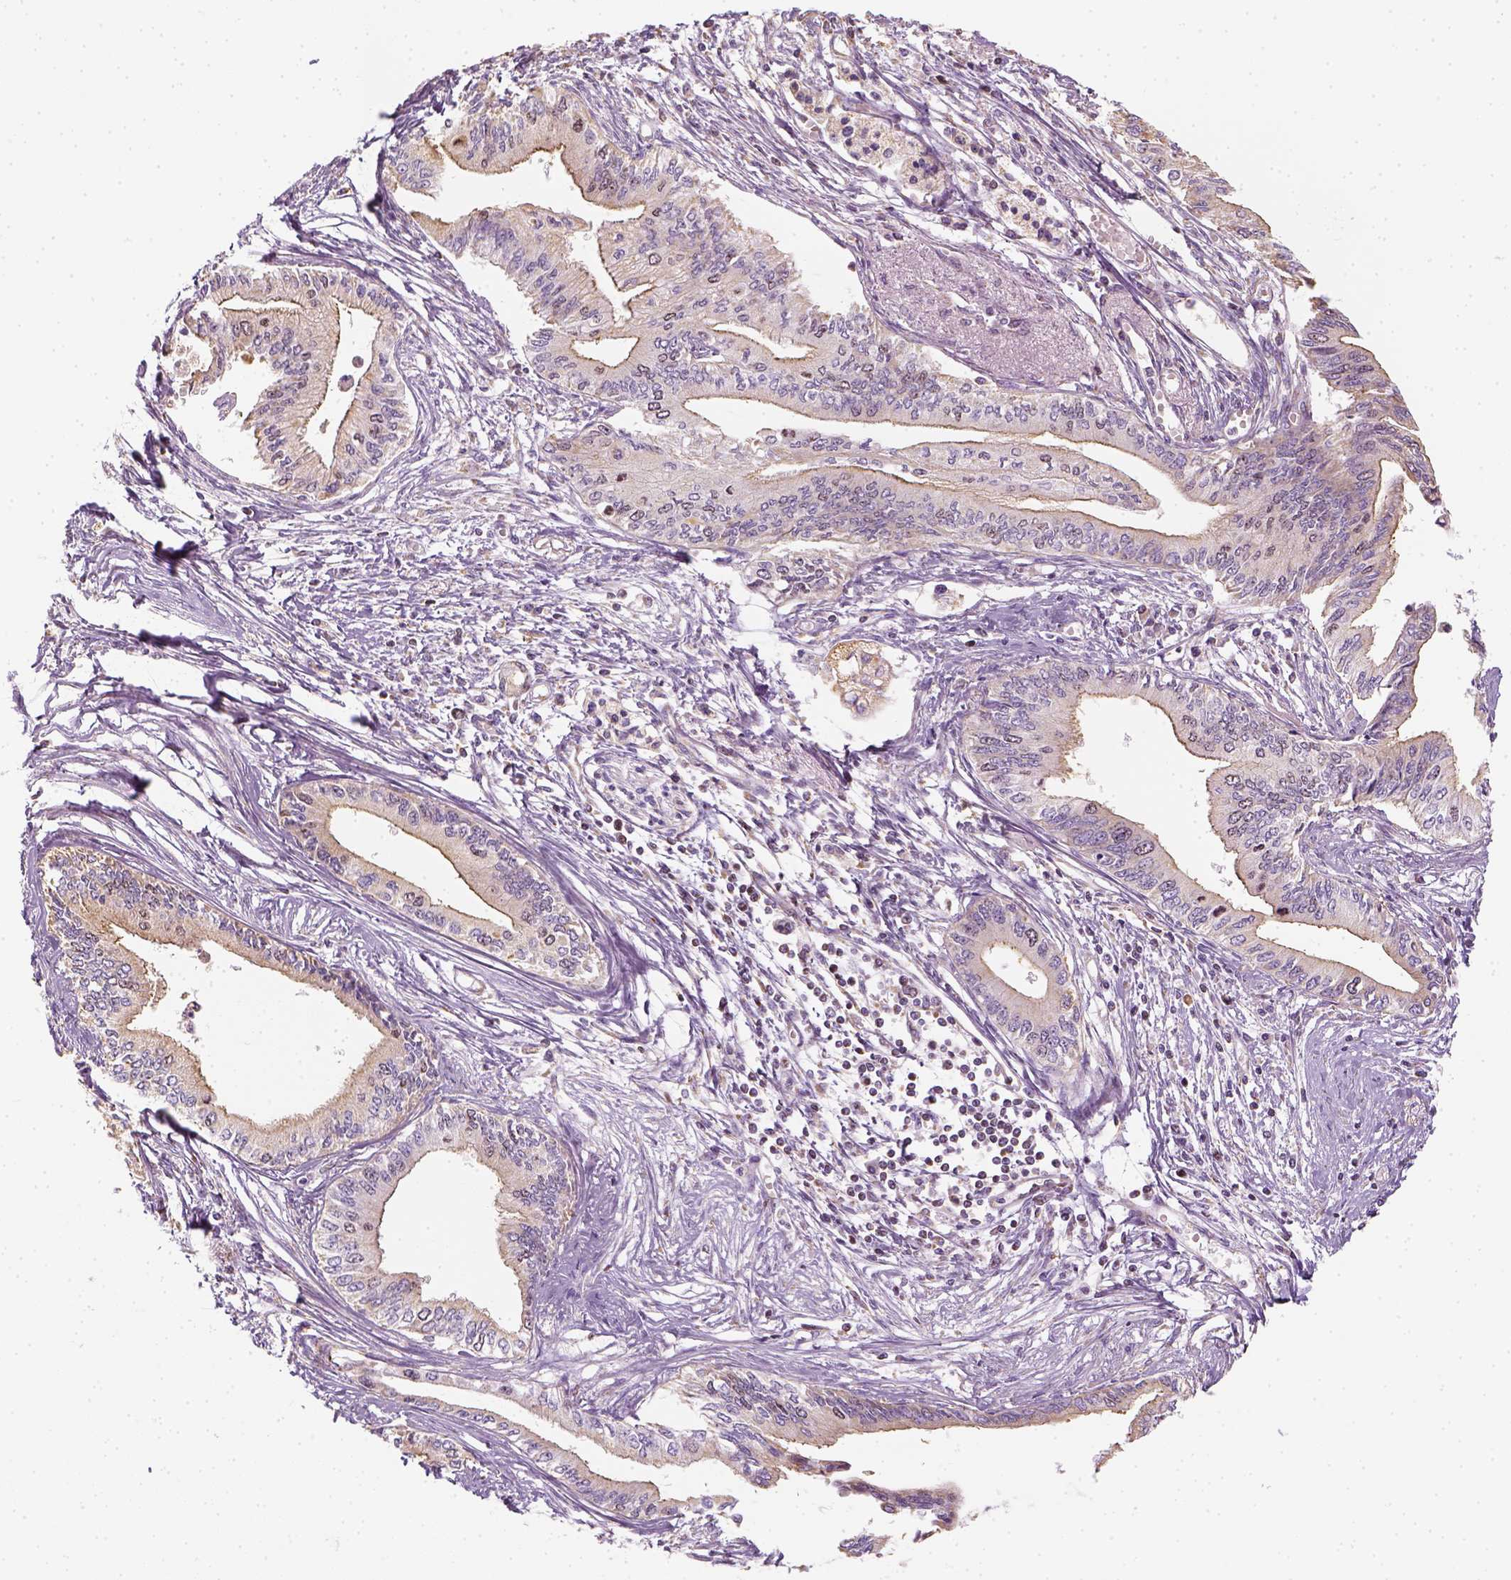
{"staining": {"intensity": "moderate", "quantity": "<25%", "location": "cytoplasmic/membranous"}, "tissue": "pancreatic cancer", "cell_type": "Tumor cells", "image_type": "cancer", "snomed": [{"axis": "morphology", "description": "Adenocarcinoma, NOS"}, {"axis": "topography", "description": "Pancreas"}], "caption": "Pancreatic cancer stained with a brown dye exhibits moderate cytoplasmic/membranous positive expression in about <25% of tumor cells.", "gene": "LCA5", "patient": {"sex": "female", "age": 61}}